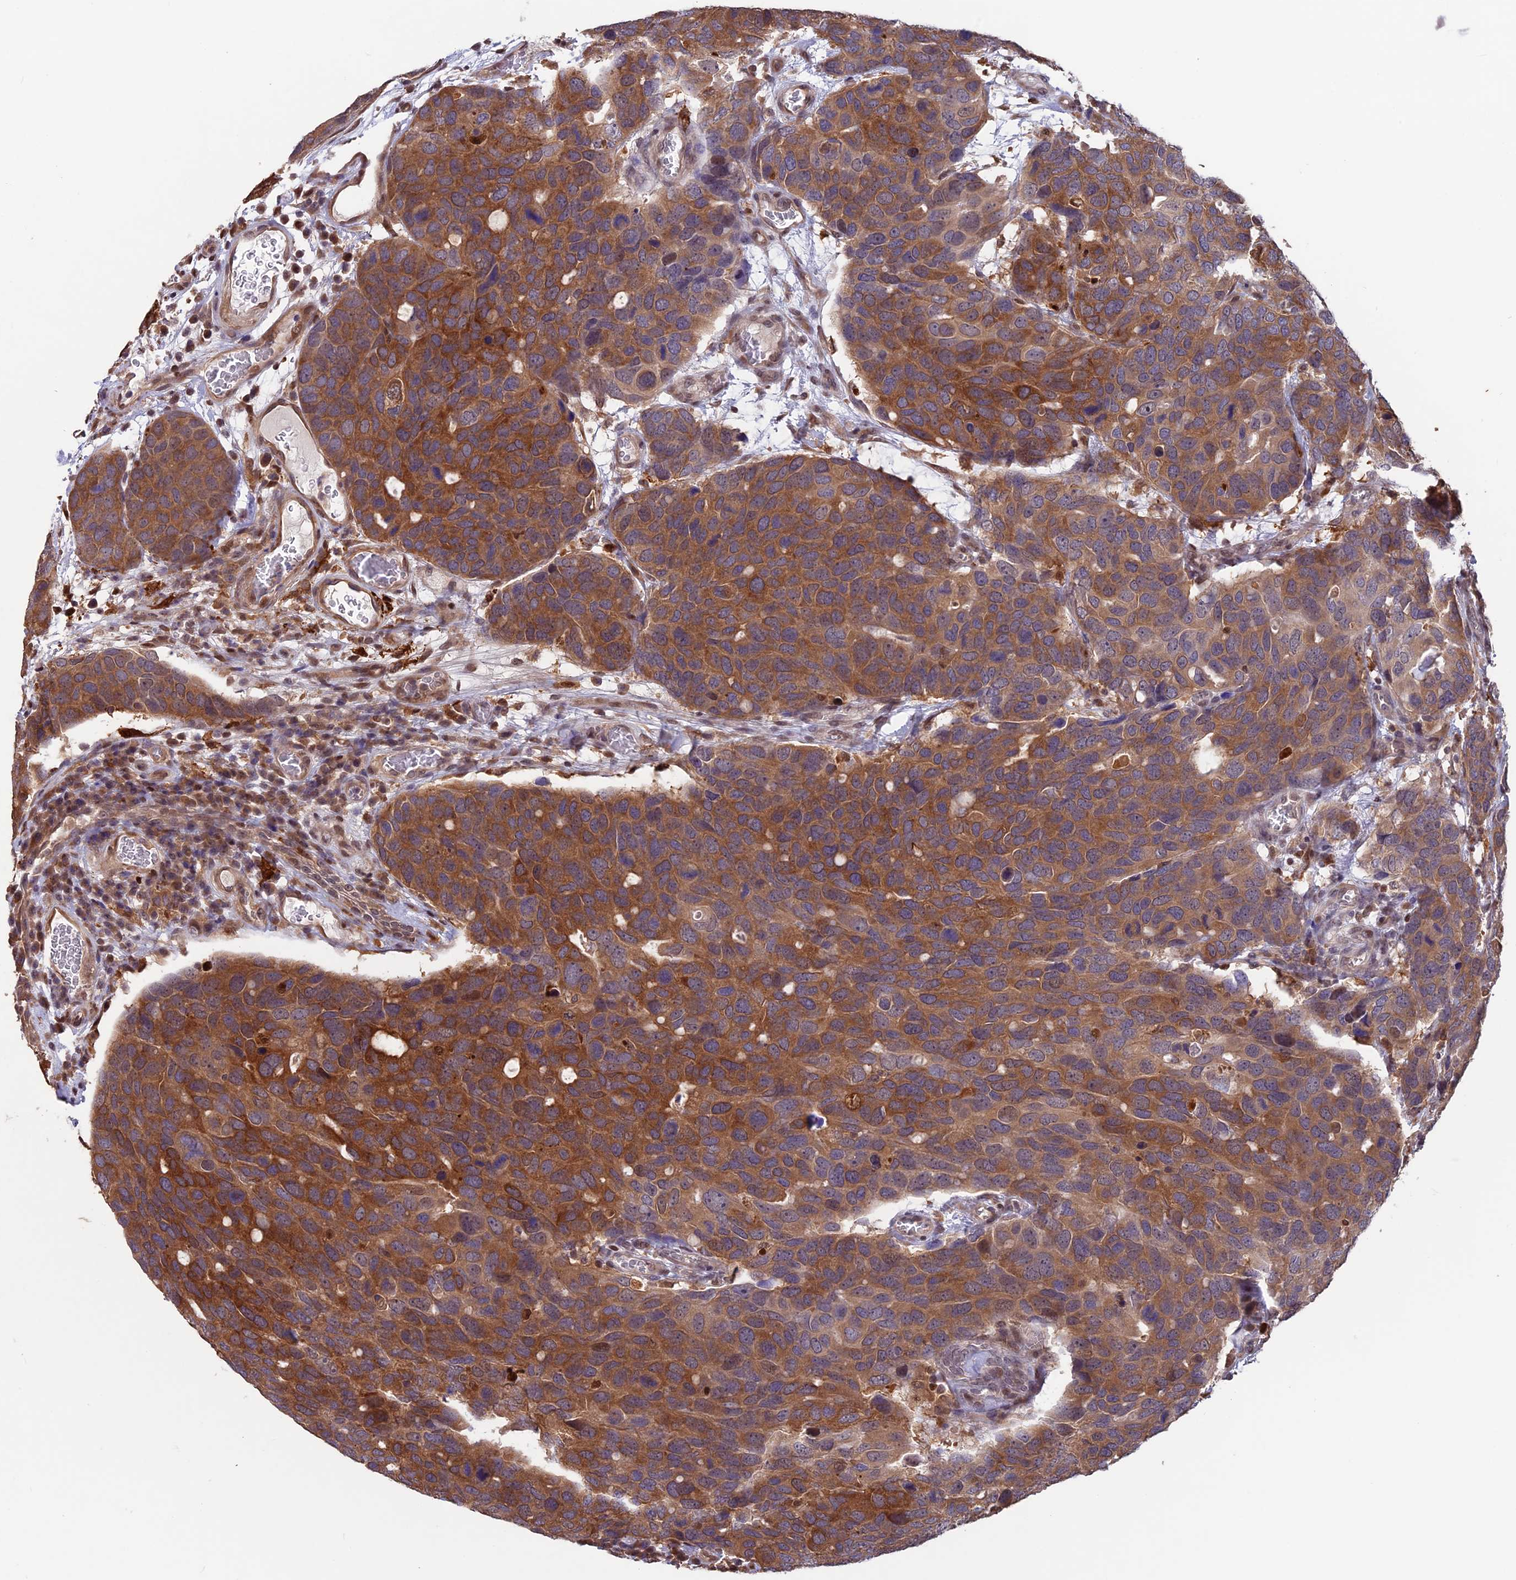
{"staining": {"intensity": "moderate", "quantity": ">75%", "location": "cytoplasmic/membranous"}, "tissue": "breast cancer", "cell_type": "Tumor cells", "image_type": "cancer", "snomed": [{"axis": "morphology", "description": "Duct carcinoma"}, {"axis": "topography", "description": "Breast"}], "caption": "IHC (DAB) staining of breast cancer exhibits moderate cytoplasmic/membranous protein expression in approximately >75% of tumor cells.", "gene": "MAST2", "patient": {"sex": "female", "age": 83}}